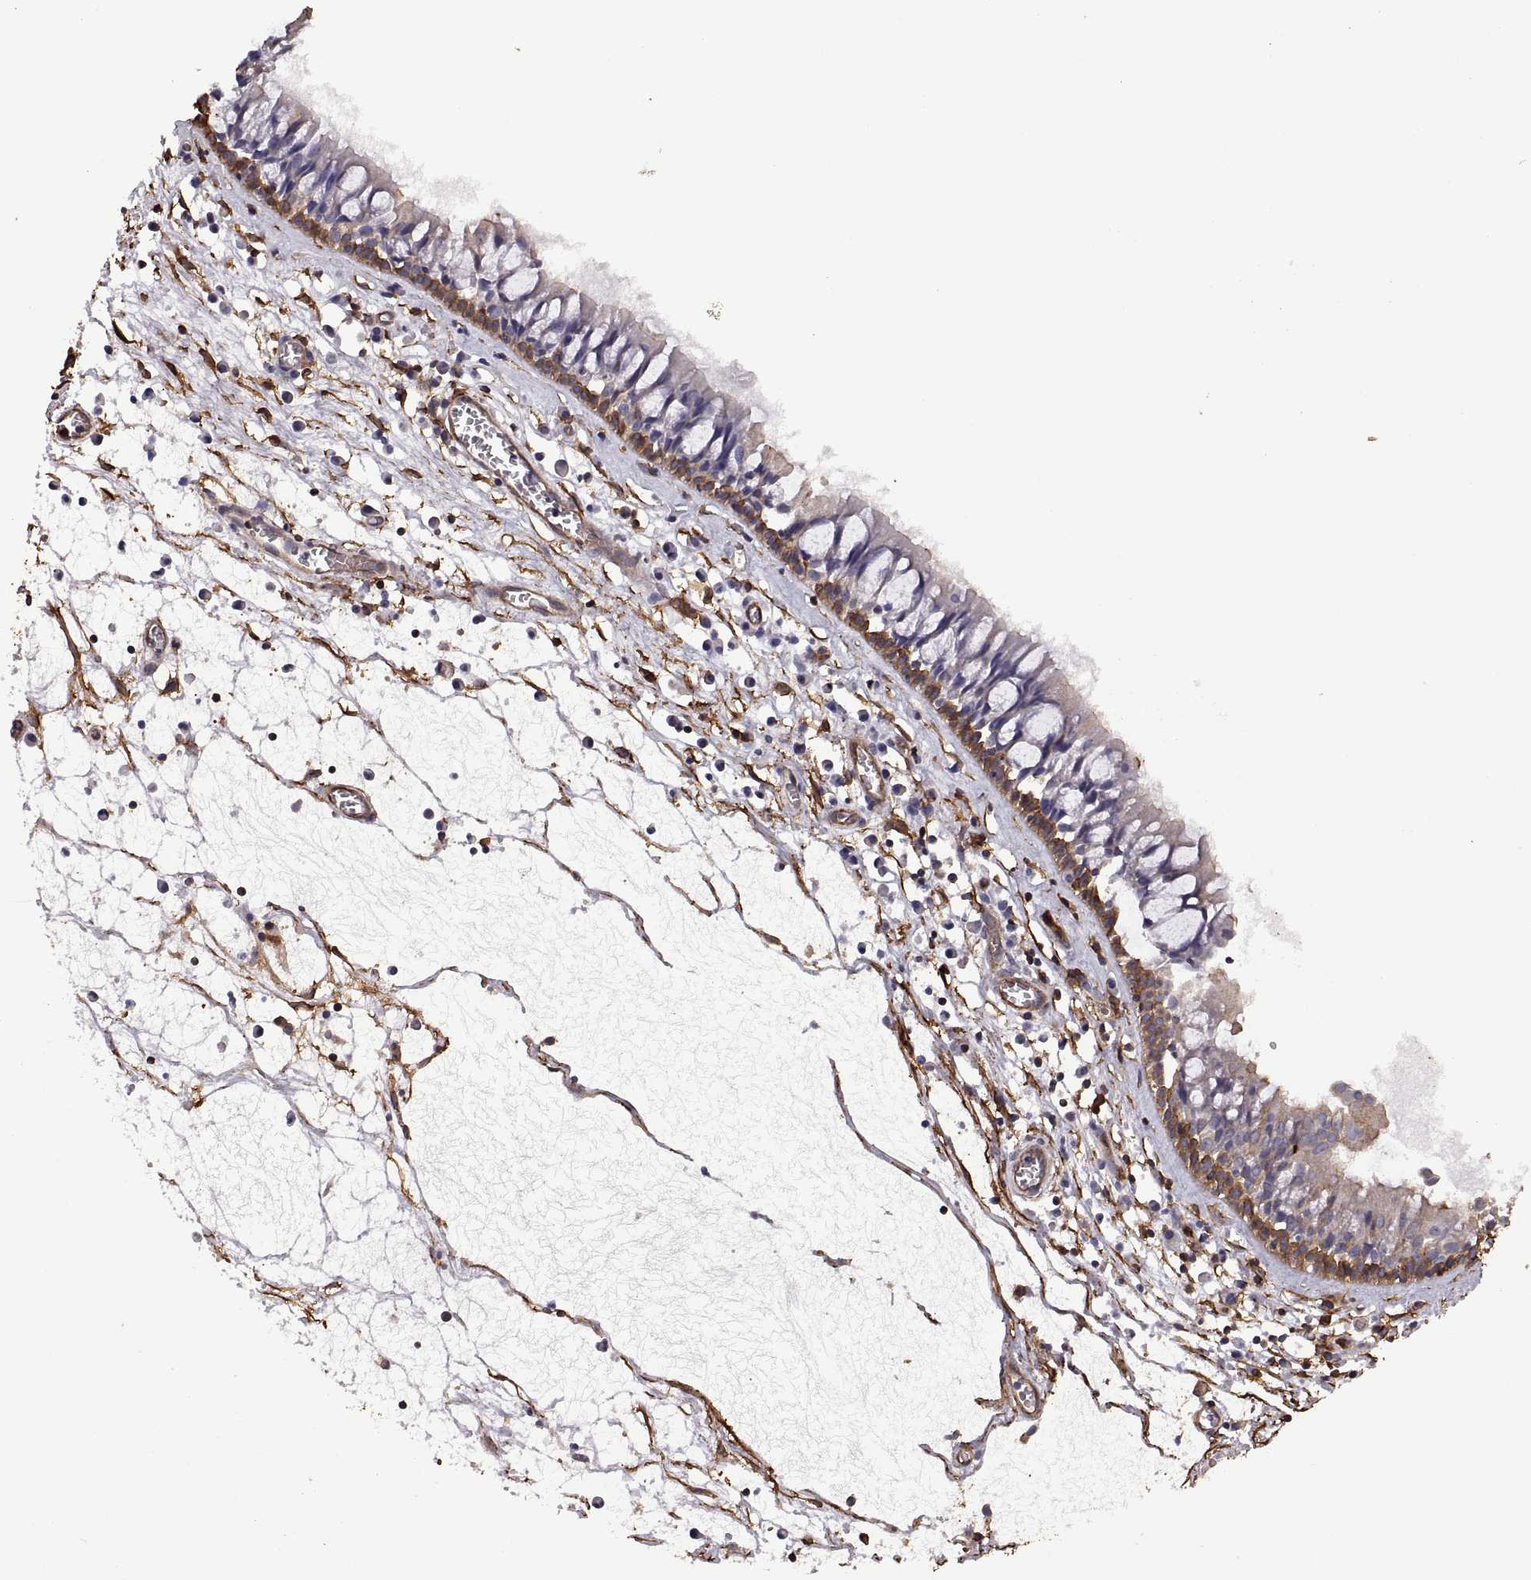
{"staining": {"intensity": "moderate", "quantity": "25%-75%", "location": "cytoplasmic/membranous"}, "tissue": "nasopharynx", "cell_type": "Respiratory epithelial cells", "image_type": "normal", "snomed": [{"axis": "morphology", "description": "Normal tissue, NOS"}, {"axis": "topography", "description": "Nasopharynx"}], "caption": "About 25%-75% of respiratory epithelial cells in unremarkable human nasopharynx display moderate cytoplasmic/membranous protein positivity as visualized by brown immunohistochemical staining.", "gene": "S100A10", "patient": {"sex": "male", "age": 61}}